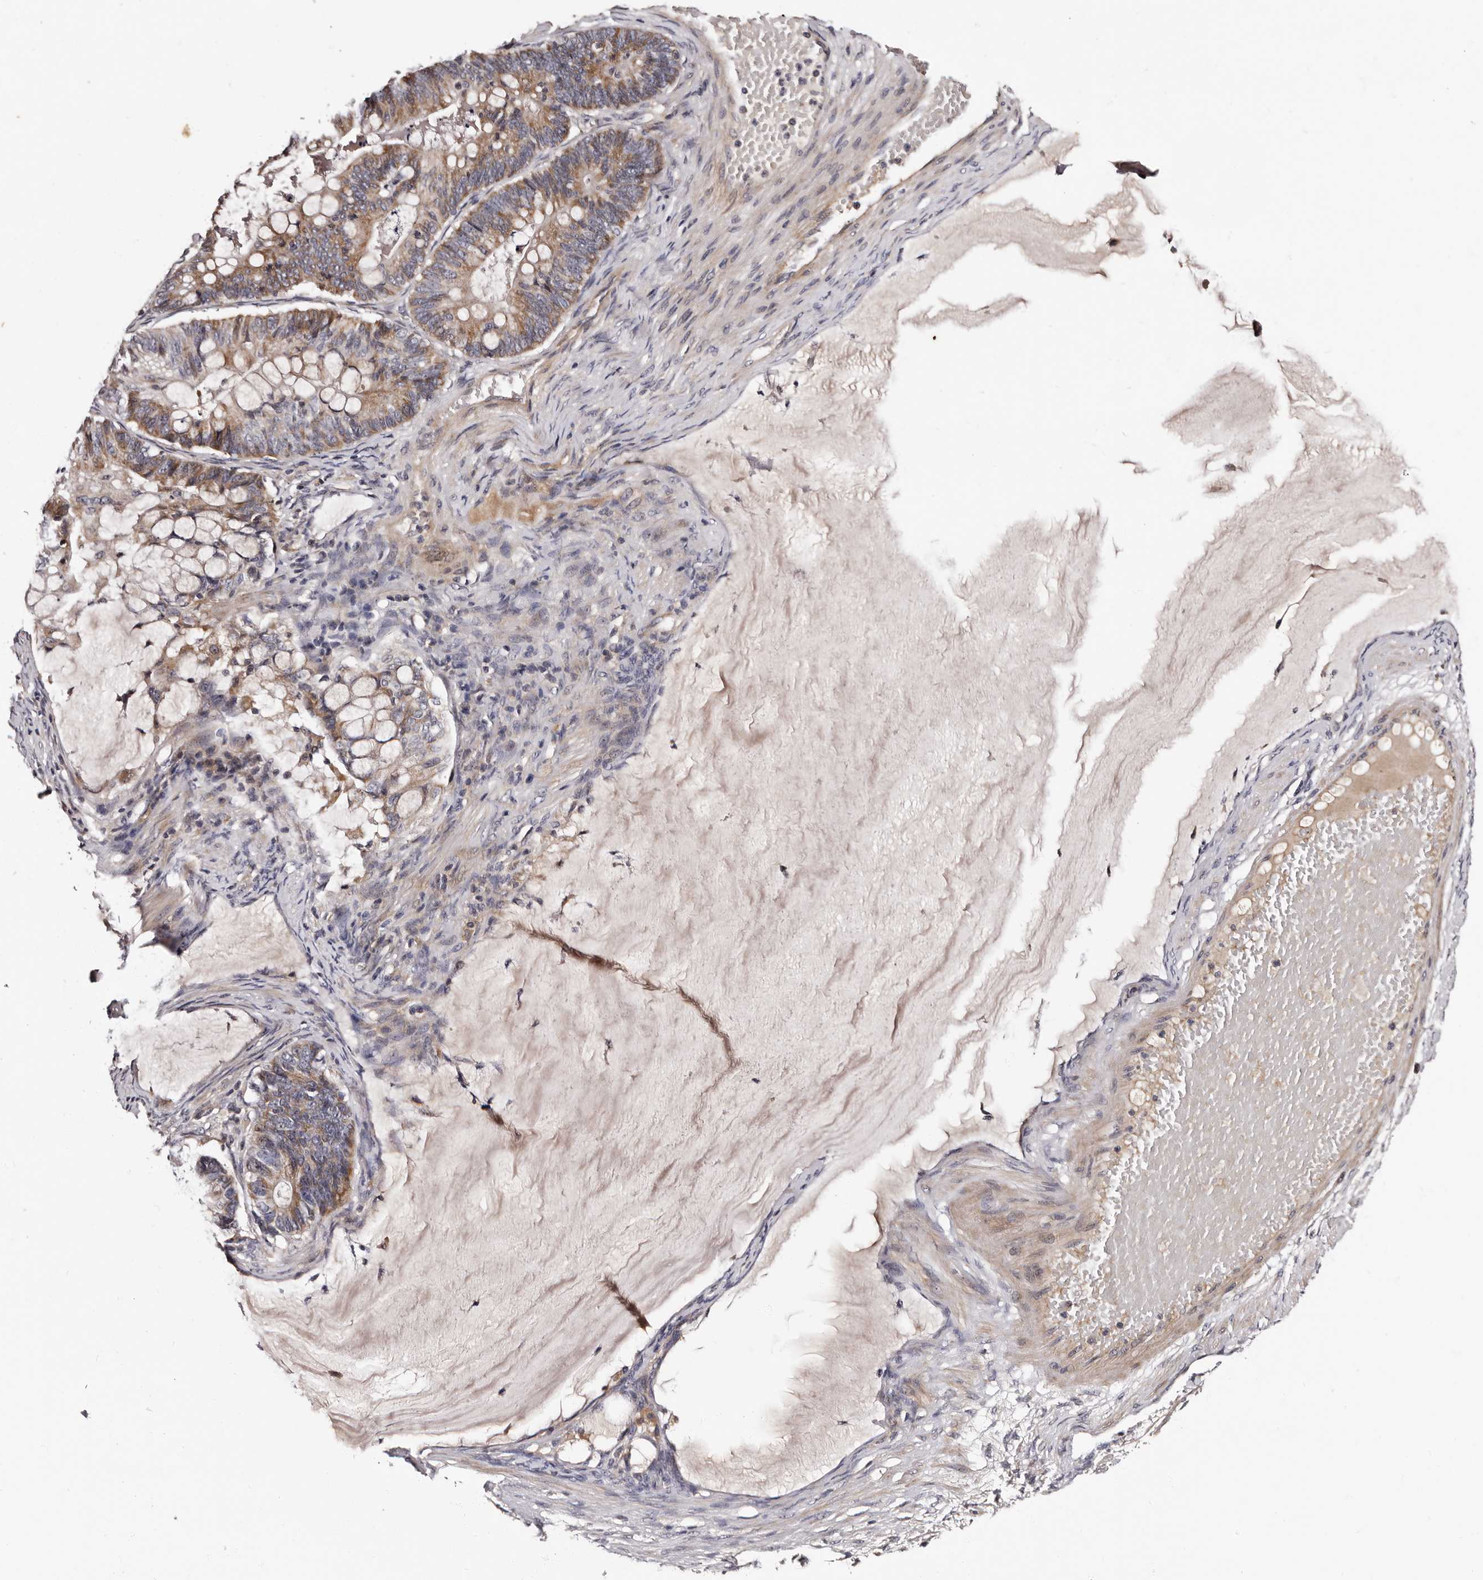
{"staining": {"intensity": "moderate", "quantity": ">75%", "location": "cytoplasmic/membranous"}, "tissue": "ovarian cancer", "cell_type": "Tumor cells", "image_type": "cancer", "snomed": [{"axis": "morphology", "description": "Cystadenocarcinoma, mucinous, NOS"}, {"axis": "topography", "description": "Ovary"}], "caption": "A histopathology image of human ovarian cancer stained for a protein demonstrates moderate cytoplasmic/membranous brown staining in tumor cells.", "gene": "TAF4B", "patient": {"sex": "female", "age": 61}}